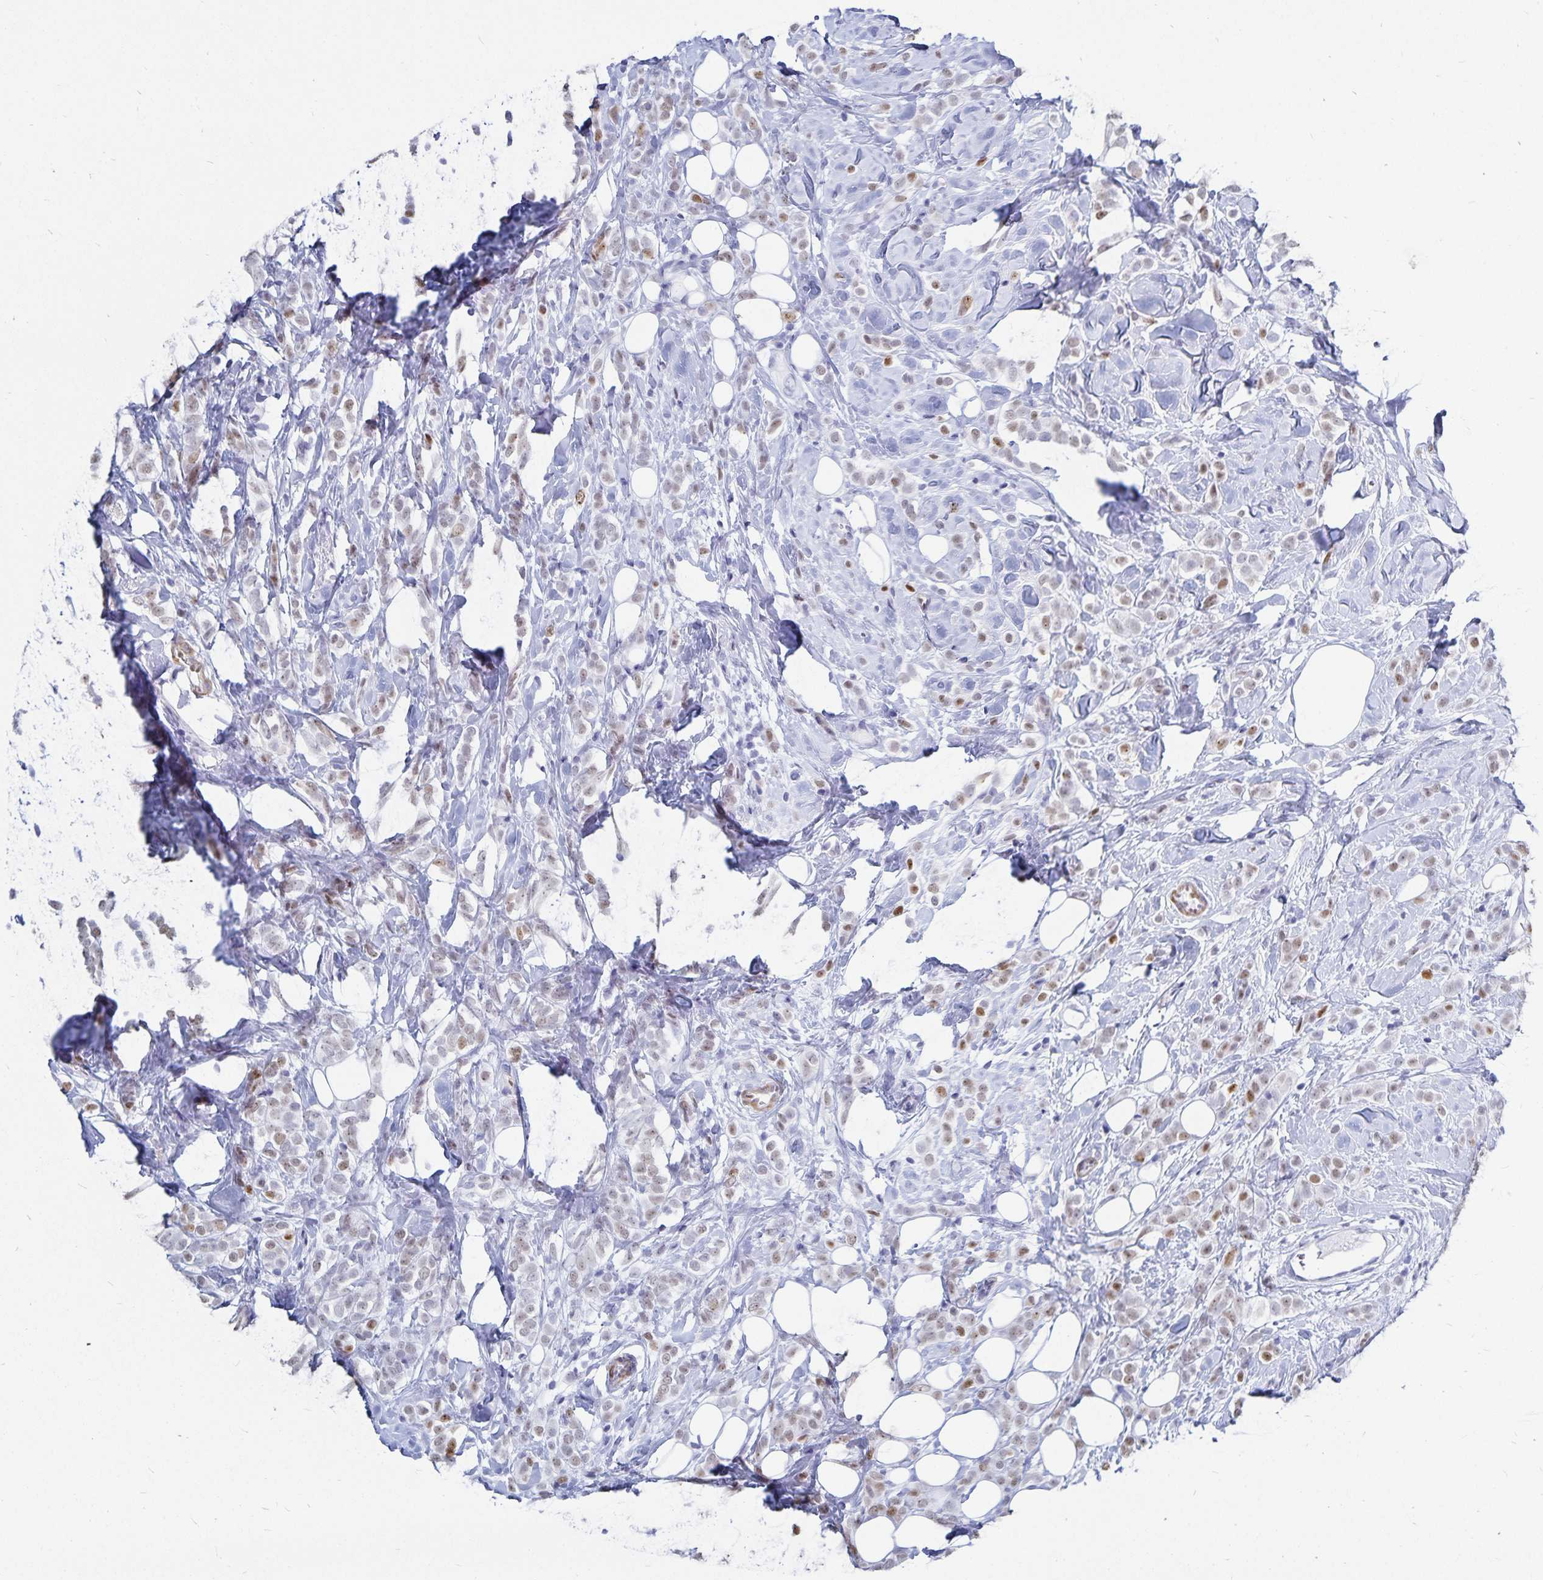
{"staining": {"intensity": "weak", "quantity": "25%-75%", "location": "nuclear"}, "tissue": "breast cancer", "cell_type": "Tumor cells", "image_type": "cancer", "snomed": [{"axis": "morphology", "description": "Lobular carcinoma"}, {"axis": "topography", "description": "Breast"}], "caption": "IHC (DAB) staining of human breast cancer (lobular carcinoma) shows weak nuclear protein positivity in approximately 25%-75% of tumor cells.", "gene": "HMGB3", "patient": {"sex": "female", "age": 49}}